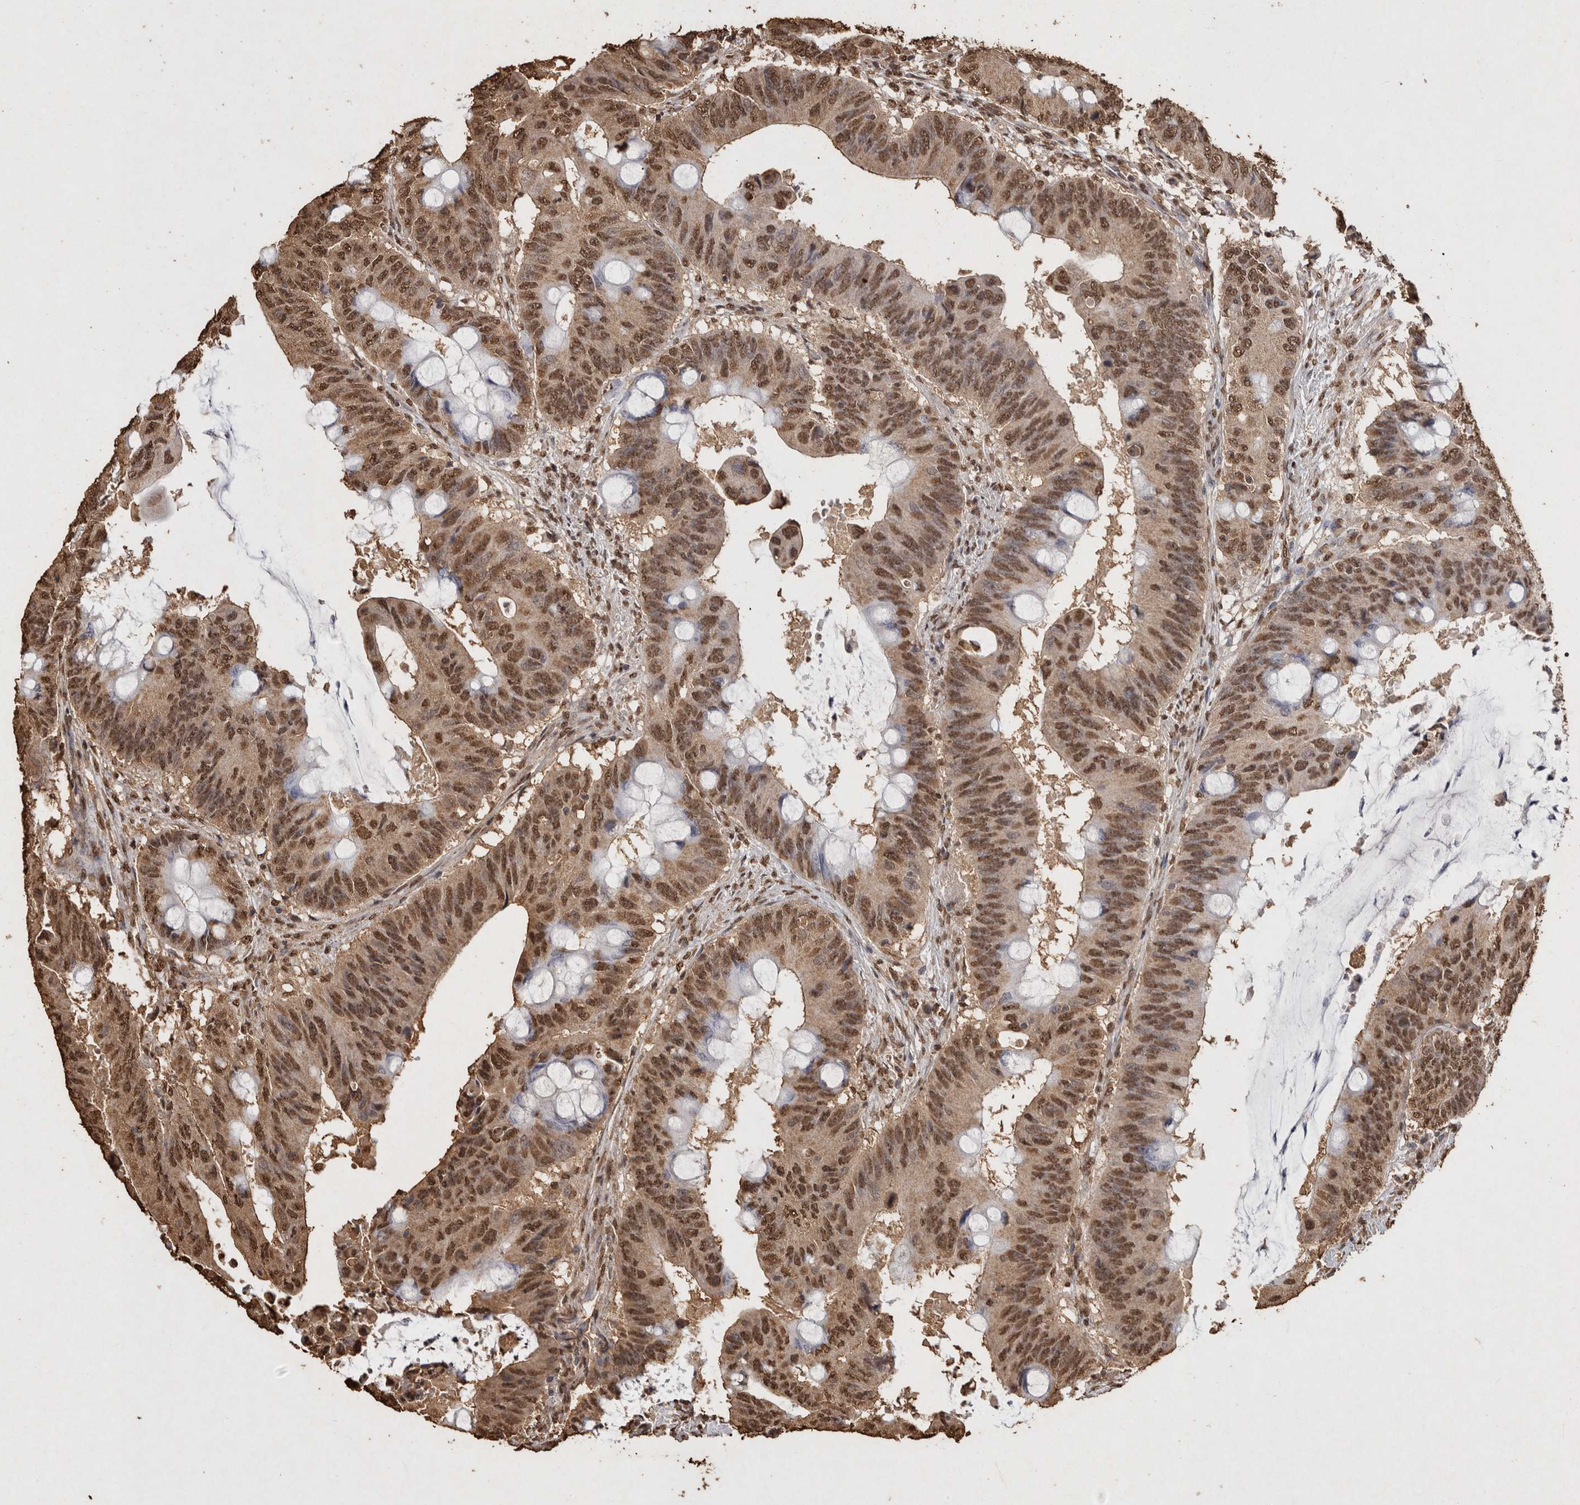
{"staining": {"intensity": "moderate", "quantity": ">75%", "location": "nuclear"}, "tissue": "colorectal cancer", "cell_type": "Tumor cells", "image_type": "cancer", "snomed": [{"axis": "morphology", "description": "Adenocarcinoma, NOS"}, {"axis": "topography", "description": "Colon"}], "caption": "Colorectal cancer stained with DAB immunohistochemistry displays medium levels of moderate nuclear staining in about >75% of tumor cells. (IHC, brightfield microscopy, high magnification).", "gene": "FSTL3", "patient": {"sex": "male", "age": 71}}